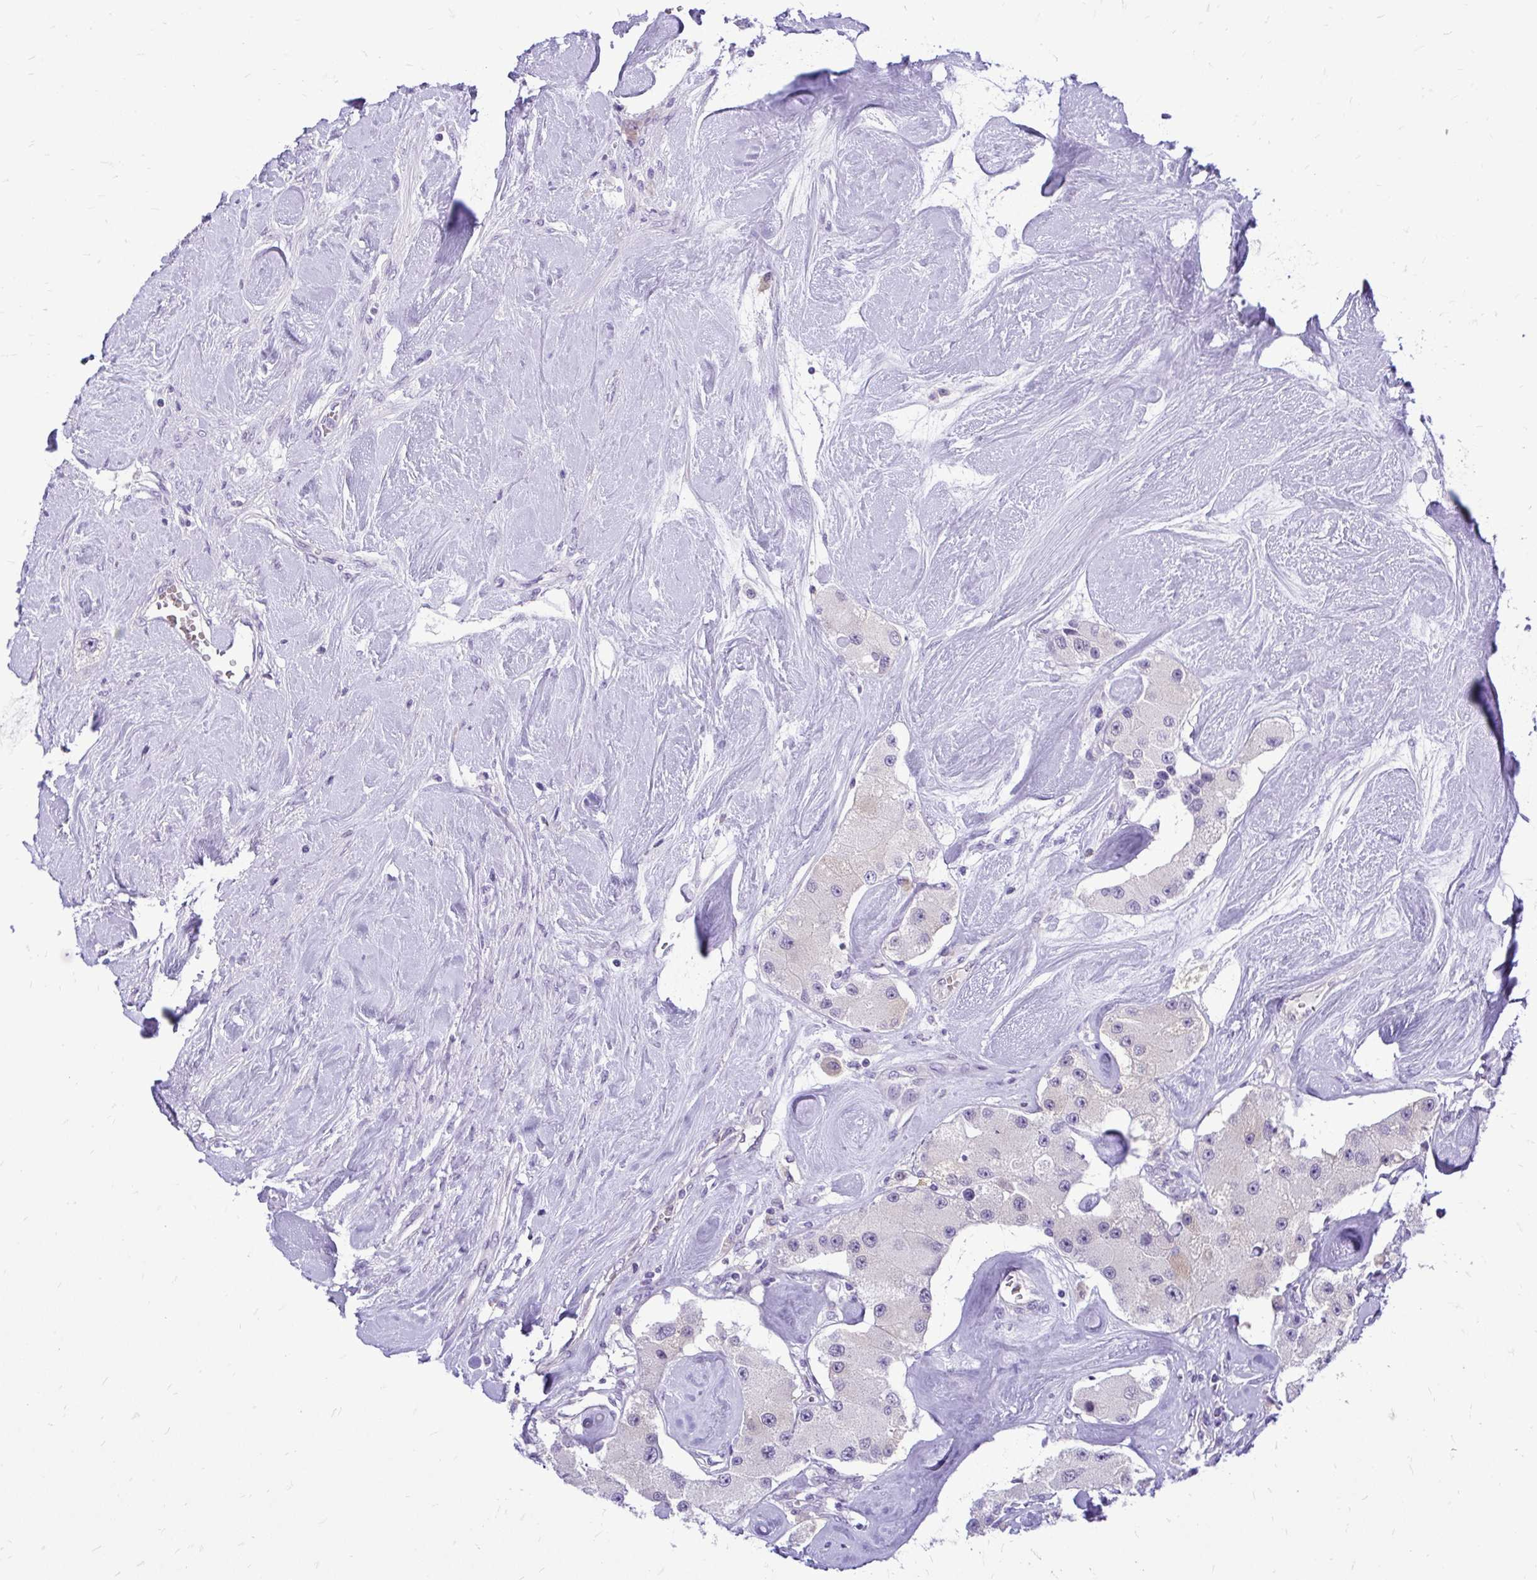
{"staining": {"intensity": "negative", "quantity": "none", "location": "none"}, "tissue": "carcinoid", "cell_type": "Tumor cells", "image_type": "cancer", "snomed": [{"axis": "morphology", "description": "Carcinoid, malignant, NOS"}, {"axis": "topography", "description": "Pancreas"}], "caption": "Protein analysis of carcinoid reveals no significant expression in tumor cells.", "gene": "ZSWIM9", "patient": {"sex": "male", "age": 41}}